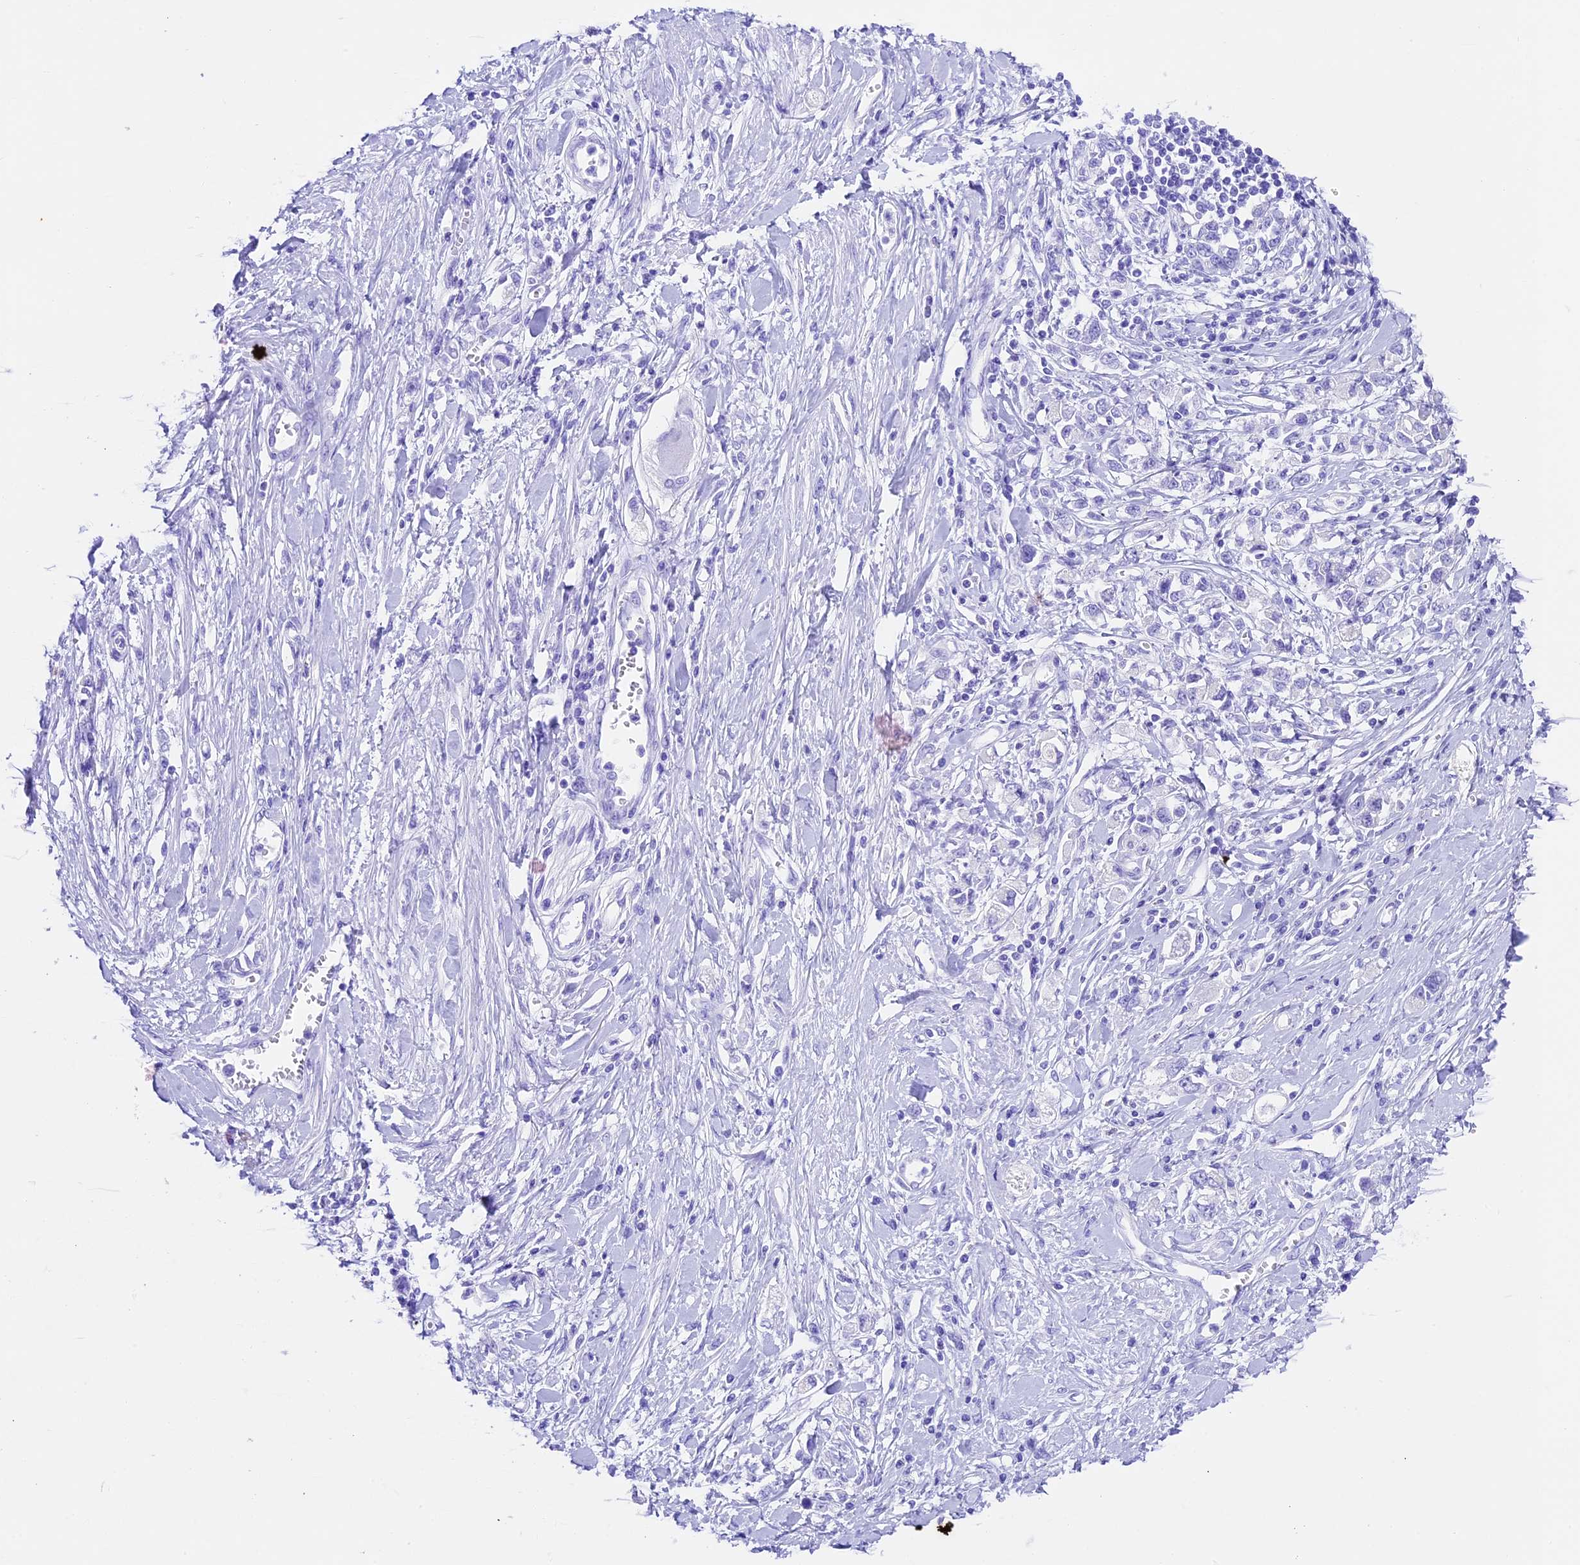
{"staining": {"intensity": "negative", "quantity": "none", "location": "none"}, "tissue": "stomach cancer", "cell_type": "Tumor cells", "image_type": "cancer", "snomed": [{"axis": "morphology", "description": "Adenocarcinoma, NOS"}, {"axis": "topography", "description": "Stomach"}], "caption": "A micrograph of human adenocarcinoma (stomach) is negative for staining in tumor cells.", "gene": "TBC1D1", "patient": {"sex": "female", "age": 76}}